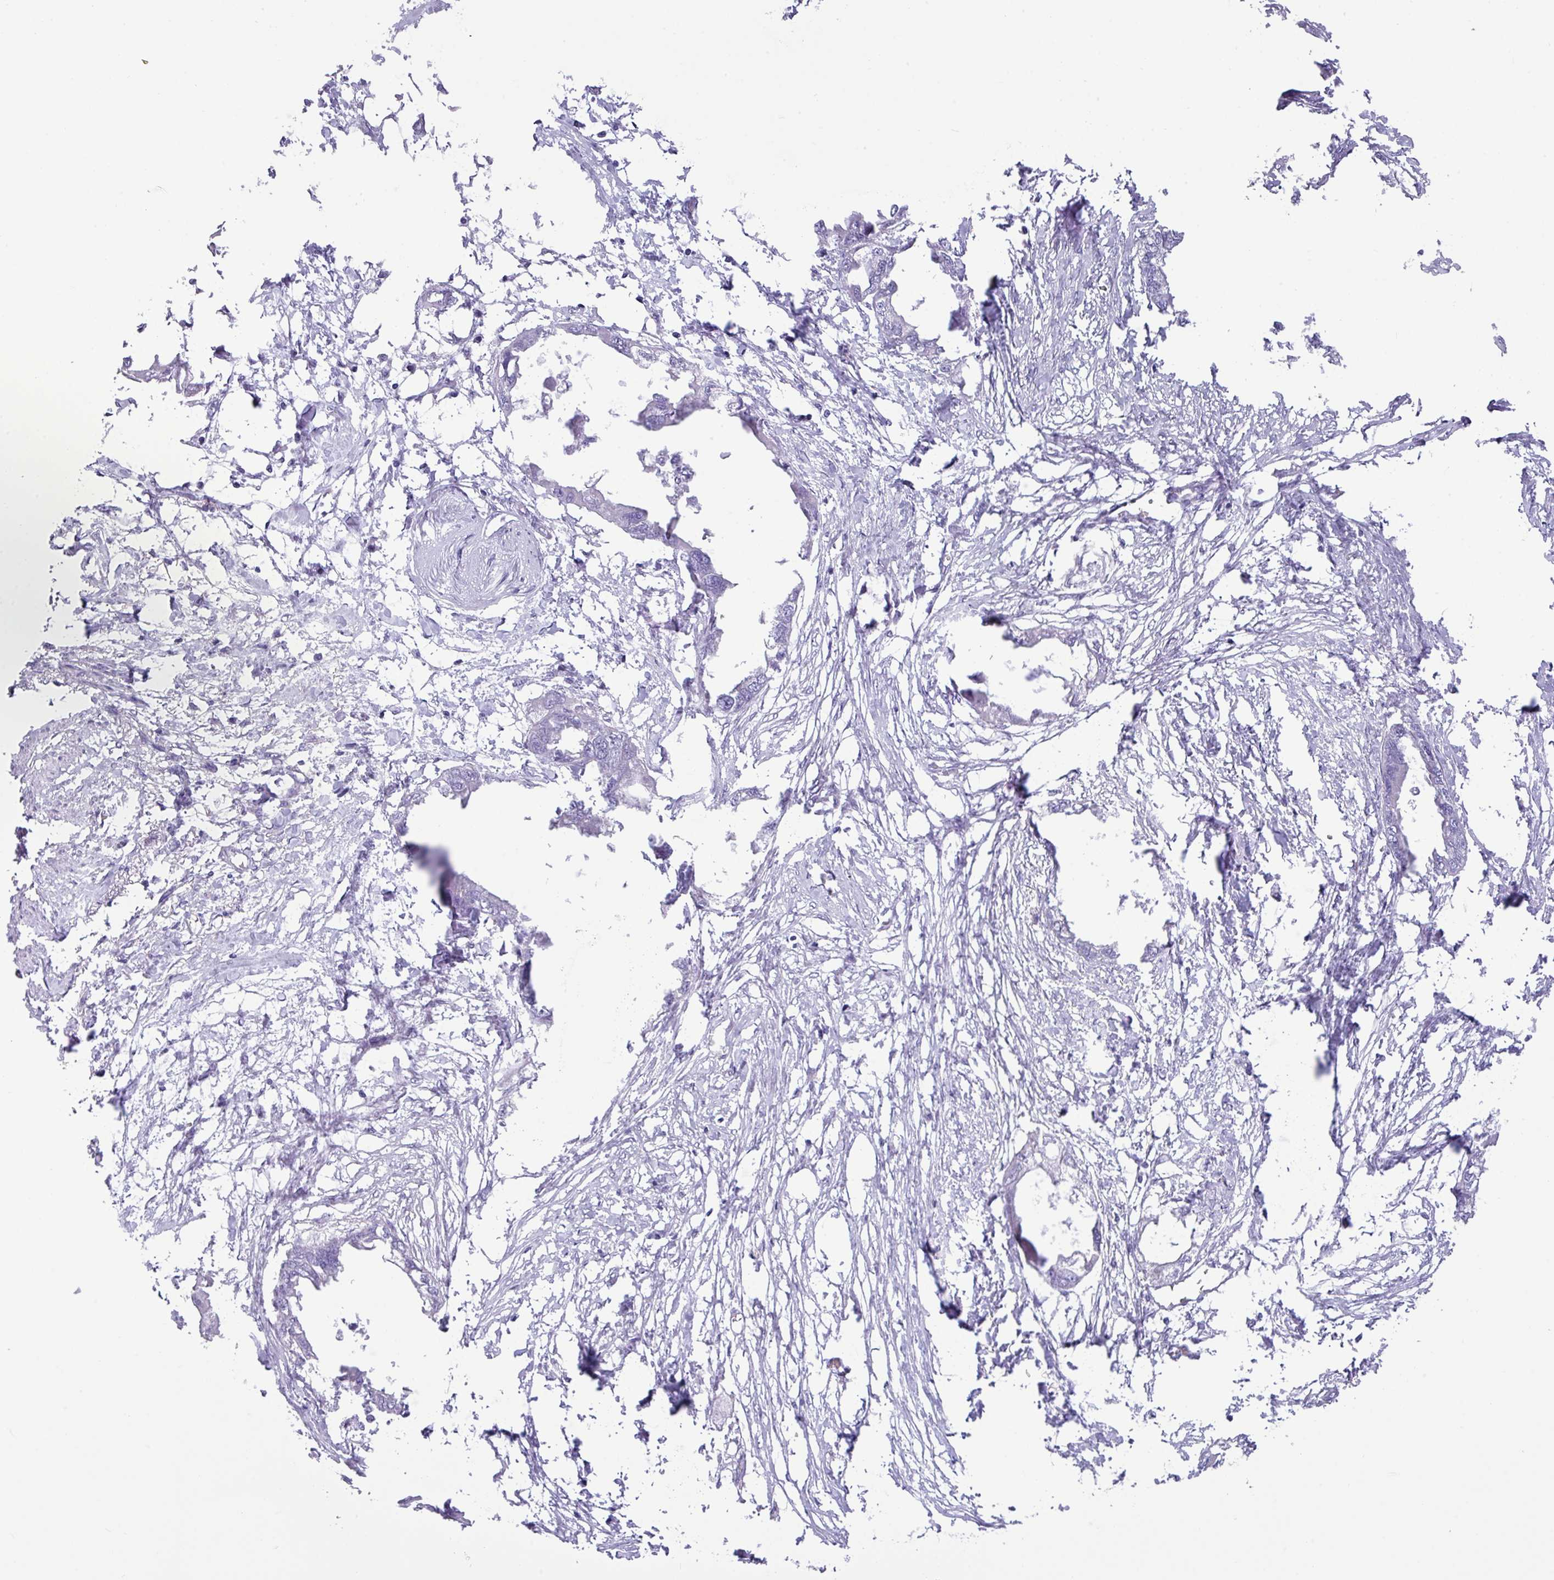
{"staining": {"intensity": "negative", "quantity": "none", "location": "none"}, "tissue": "endometrial cancer", "cell_type": "Tumor cells", "image_type": "cancer", "snomed": [{"axis": "morphology", "description": "Adenocarcinoma, NOS"}, {"axis": "morphology", "description": "Adenocarcinoma, metastatic, NOS"}, {"axis": "topography", "description": "Adipose tissue"}, {"axis": "topography", "description": "Endometrium"}], "caption": "This is an immunohistochemistry (IHC) photomicrograph of adenocarcinoma (endometrial). There is no expression in tumor cells.", "gene": "STIMATE", "patient": {"sex": "female", "age": 67}}